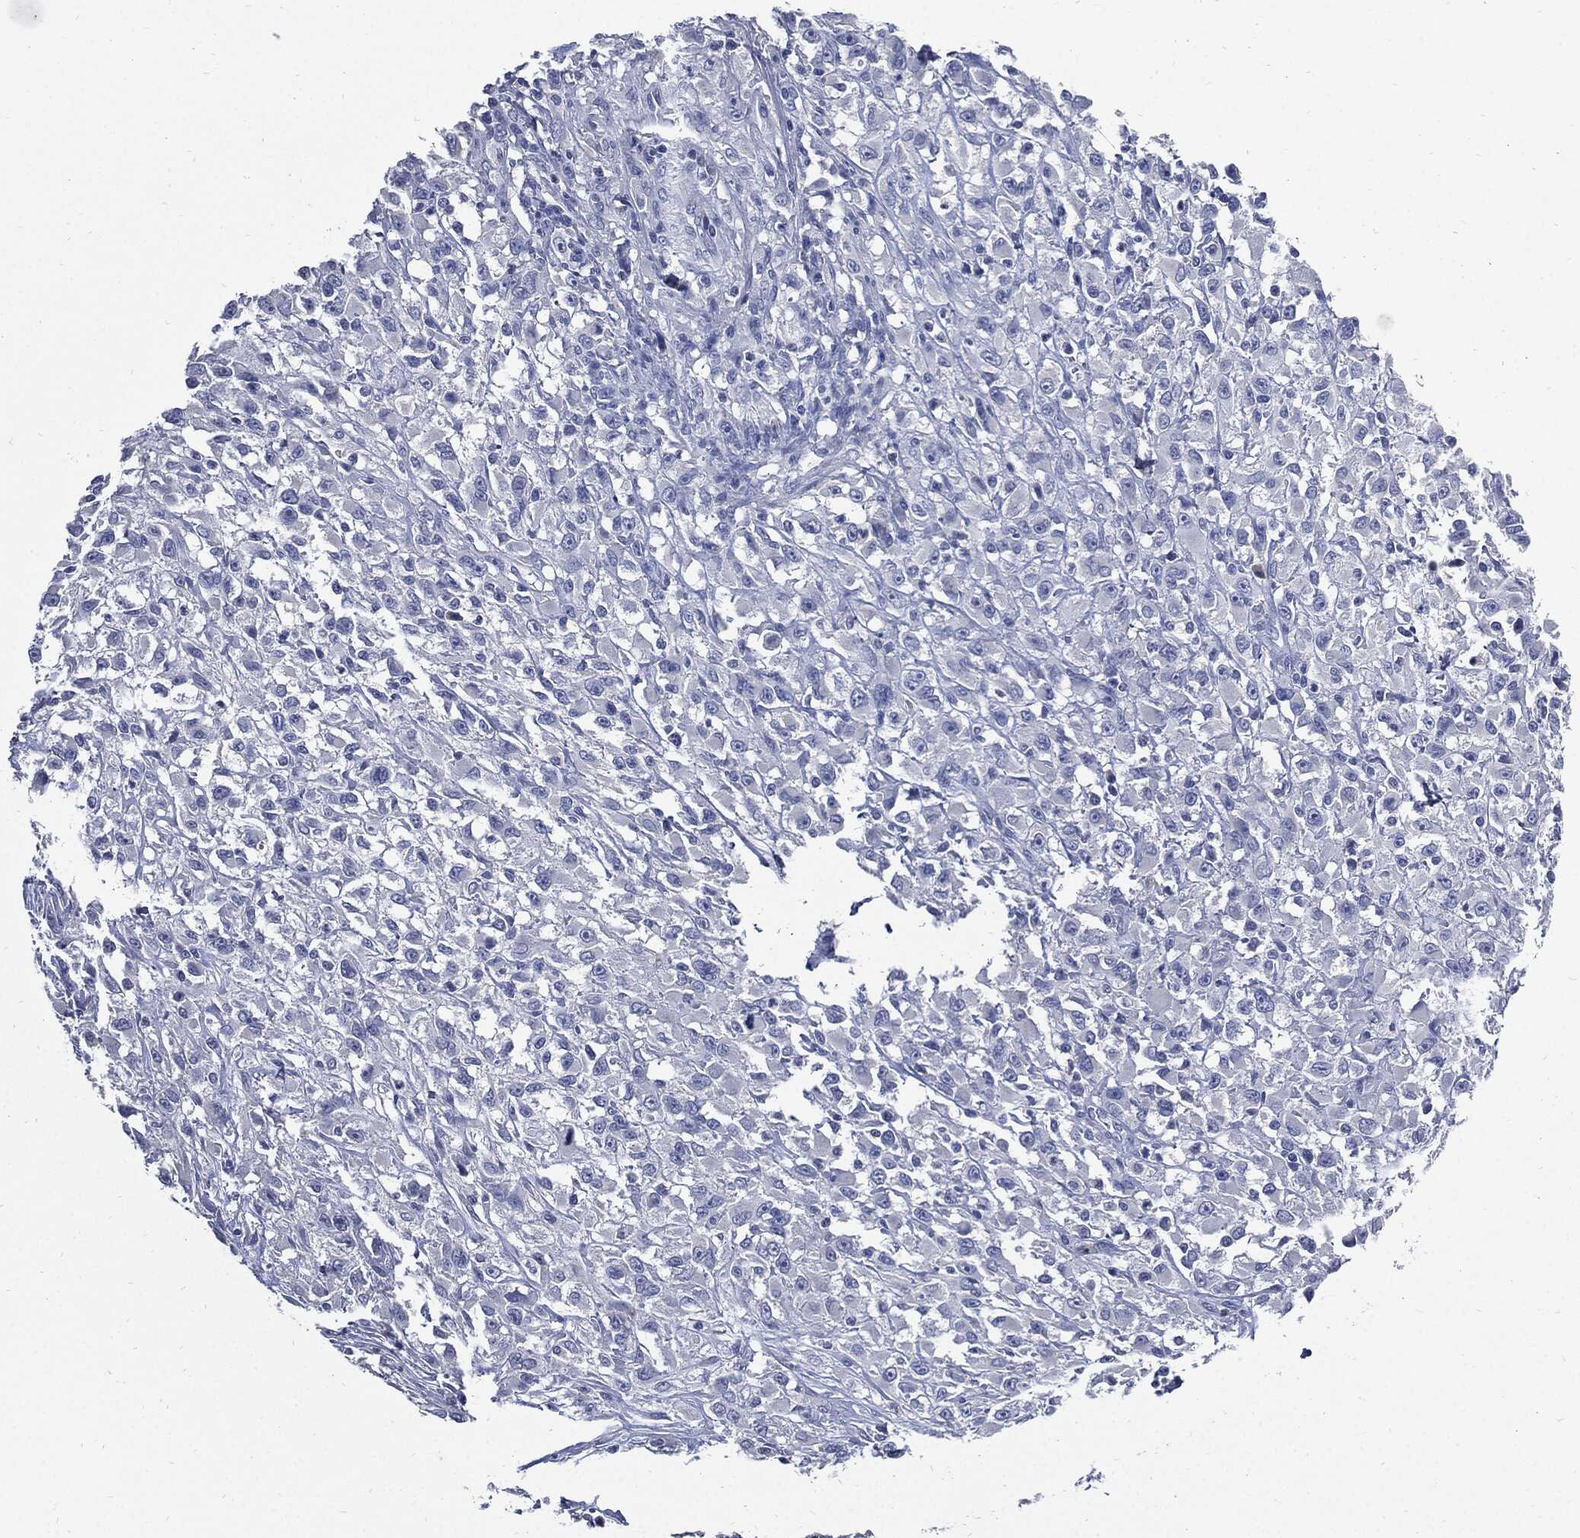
{"staining": {"intensity": "negative", "quantity": "none", "location": "none"}, "tissue": "head and neck cancer", "cell_type": "Tumor cells", "image_type": "cancer", "snomed": [{"axis": "morphology", "description": "Squamous cell carcinoma, NOS"}, {"axis": "morphology", "description": "Squamous cell carcinoma, metastatic, NOS"}, {"axis": "topography", "description": "Oral tissue"}, {"axis": "topography", "description": "Head-Neck"}], "caption": "Squamous cell carcinoma (head and neck) was stained to show a protein in brown. There is no significant staining in tumor cells.", "gene": "CPE", "patient": {"sex": "female", "age": 85}}